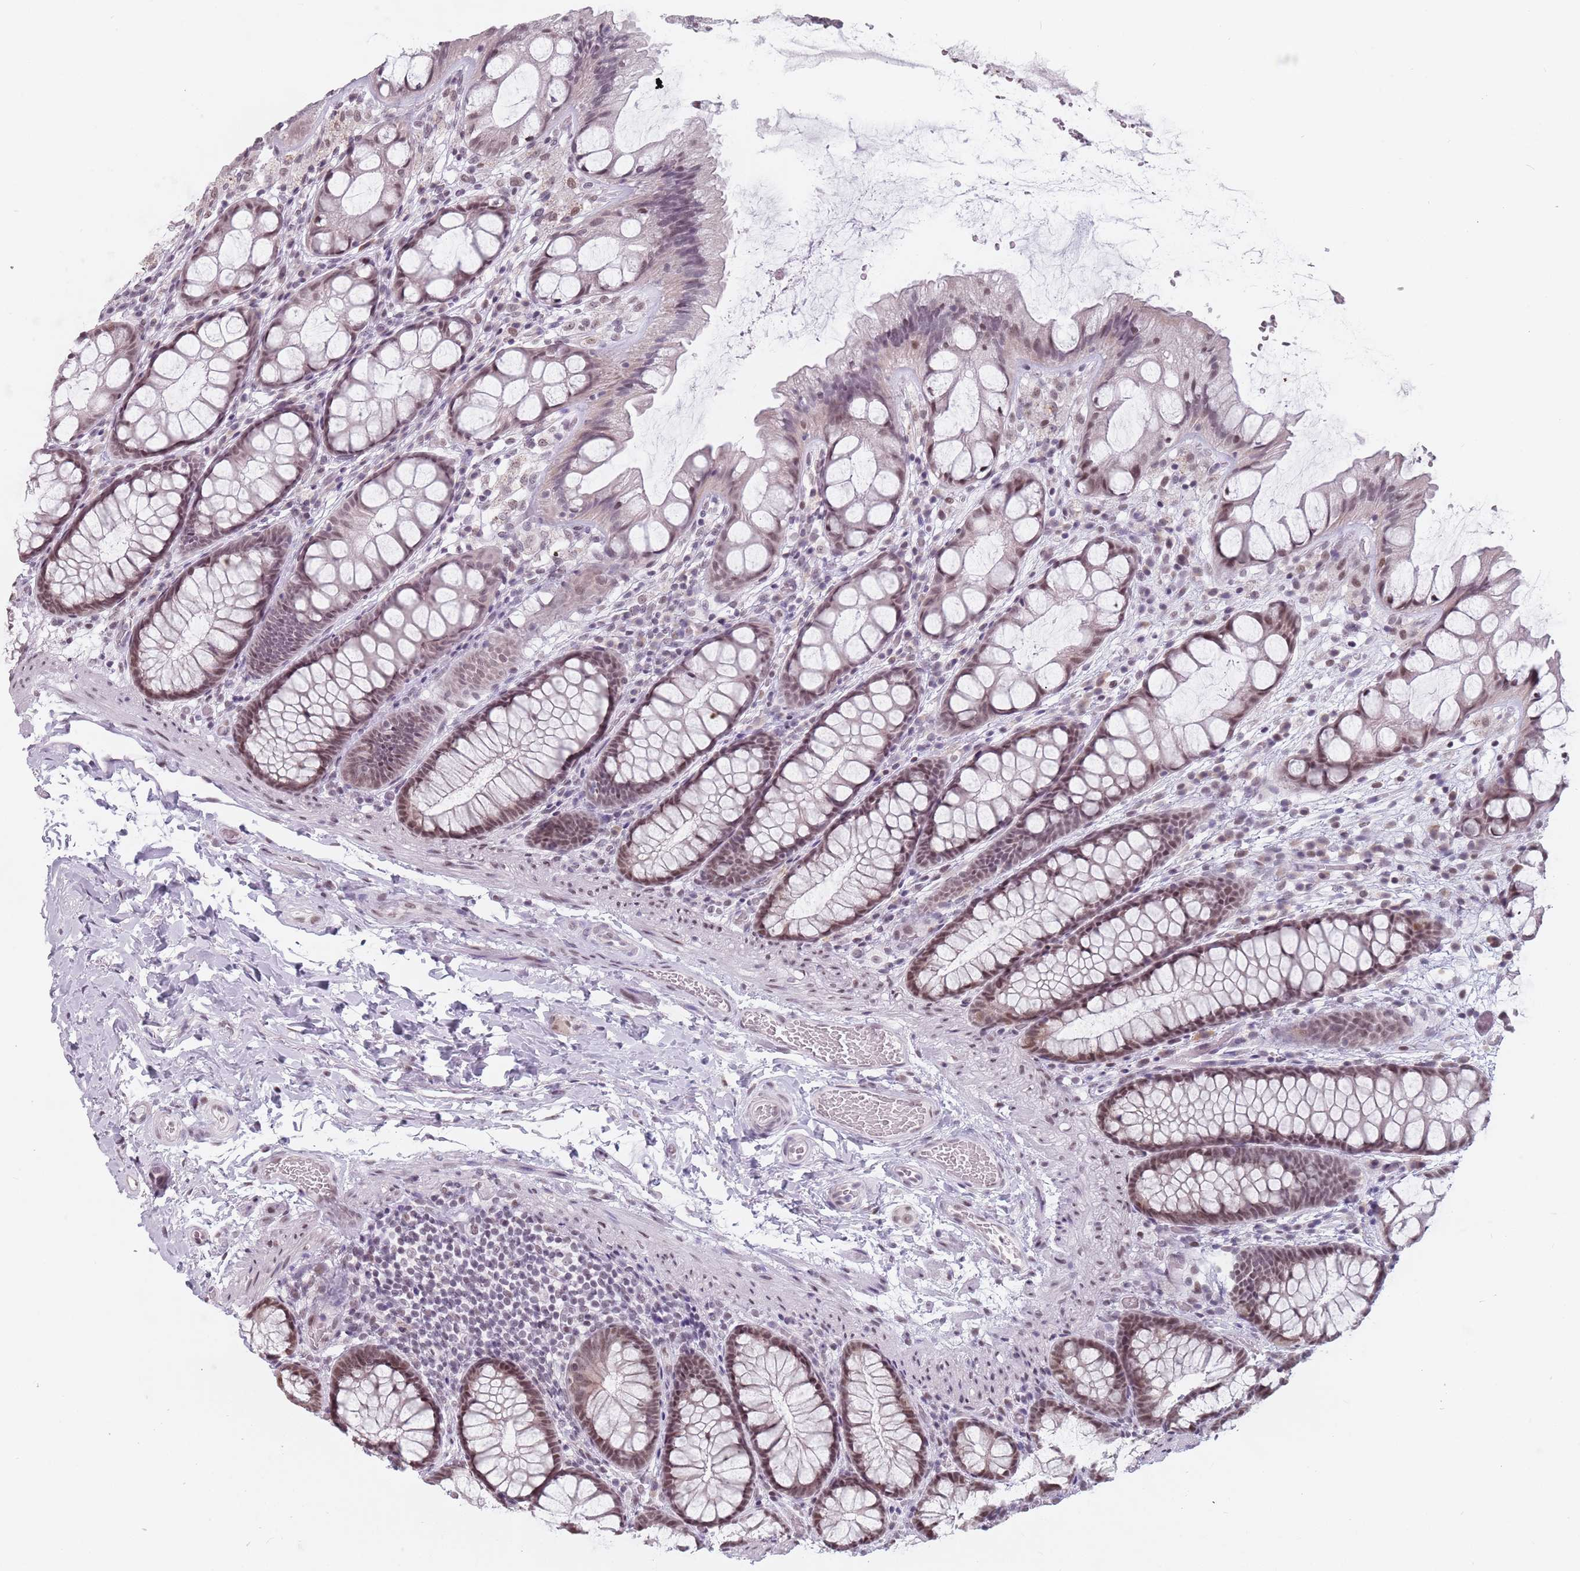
{"staining": {"intensity": "weak", "quantity": ">75%", "location": "nuclear"}, "tissue": "colon", "cell_type": "Endothelial cells", "image_type": "normal", "snomed": [{"axis": "morphology", "description": "Normal tissue, NOS"}, {"axis": "topography", "description": "Colon"}], "caption": "IHC of unremarkable colon exhibits low levels of weak nuclear expression in approximately >75% of endothelial cells. (IHC, brightfield microscopy, high magnification).", "gene": "PTCHD1", "patient": {"sex": "male", "age": 47}}